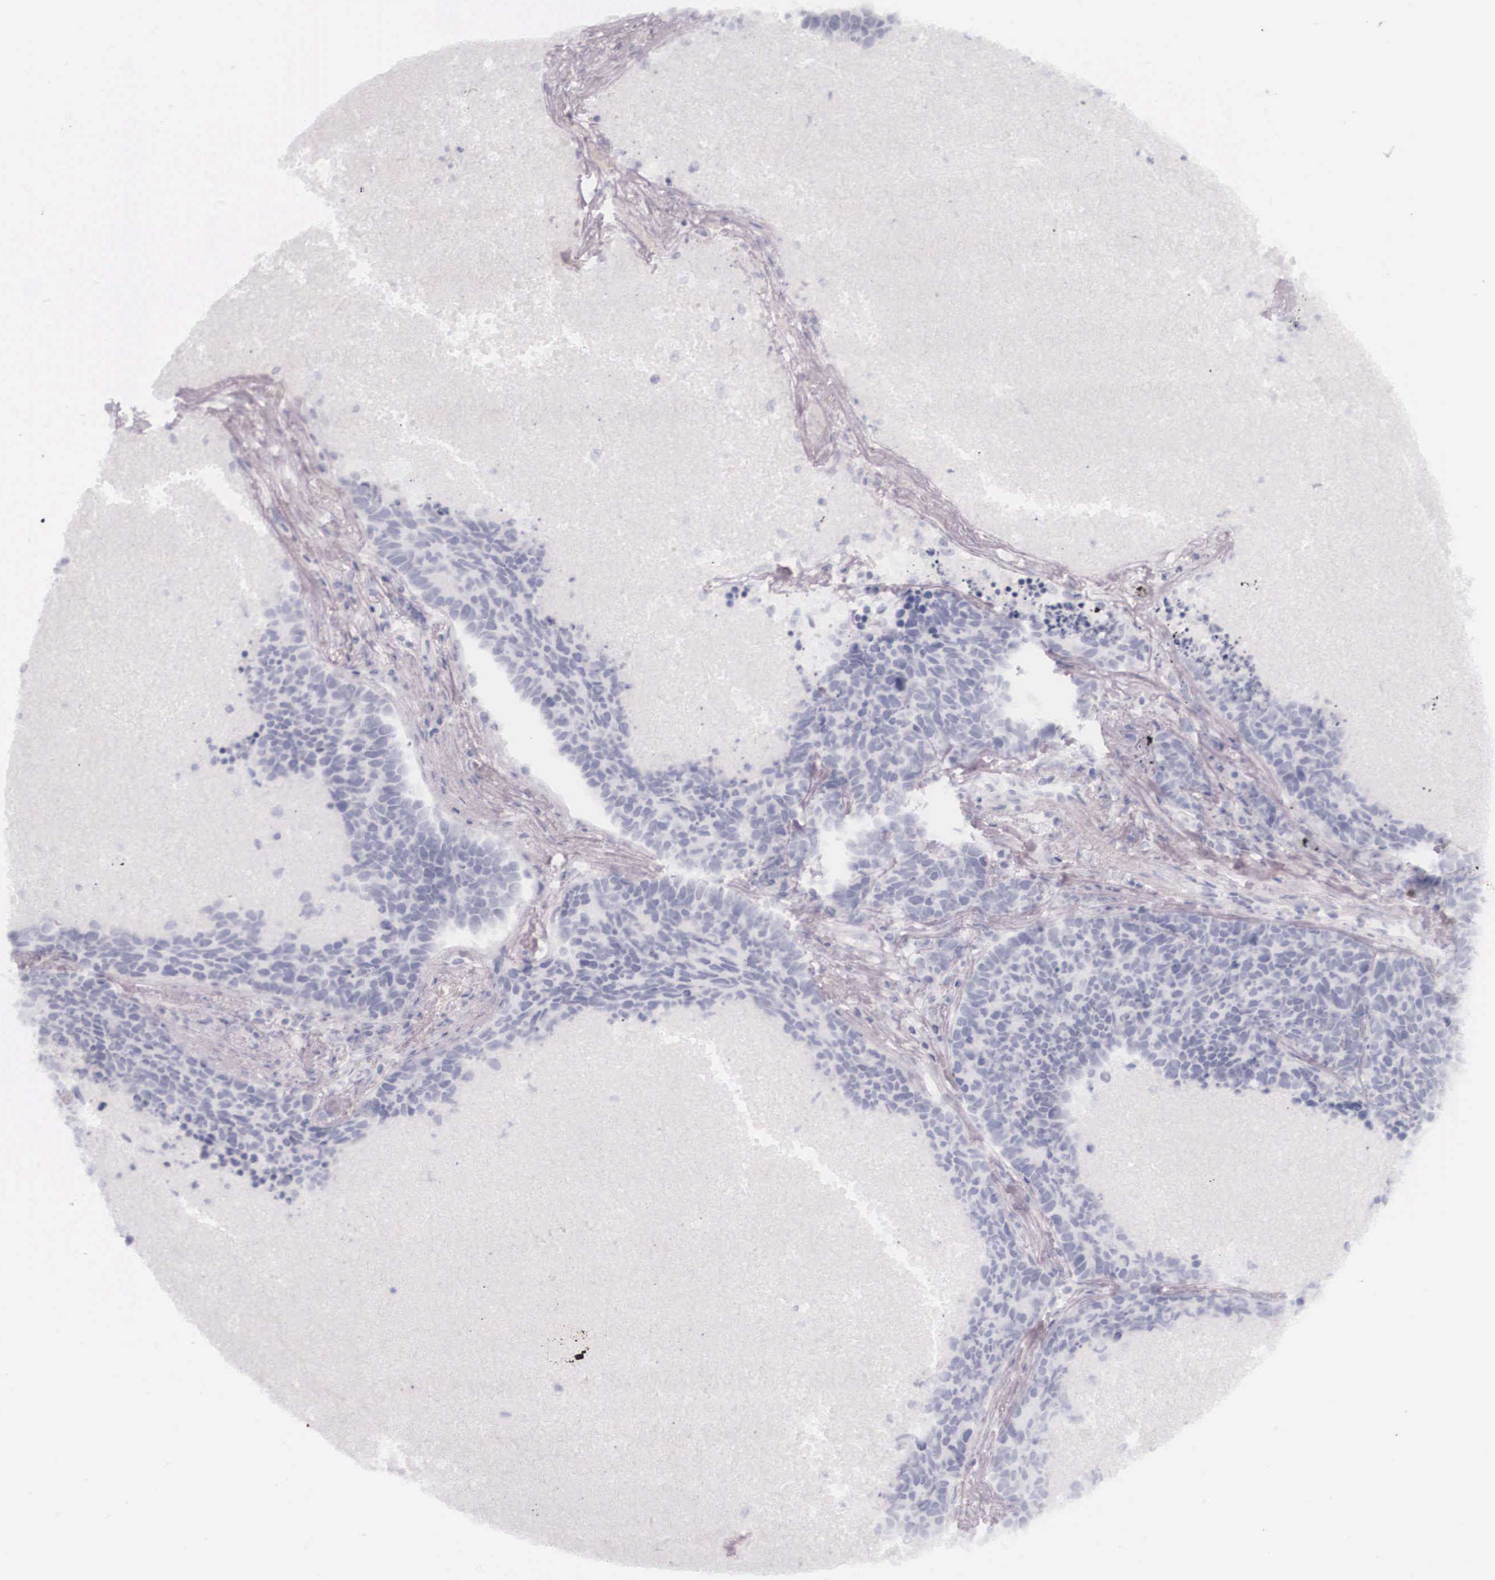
{"staining": {"intensity": "negative", "quantity": "none", "location": "none"}, "tissue": "lung cancer", "cell_type": "Tumor cells", "image_type": "cancer", "snomed": [{"axis": "morphology", "description": "Neoplasm, malignant, NOS"}, {"axis": "topography", "description": "Lung"}], "caption": "Lung neoplasm (malignant) was stained to show a protein in brown. There is no significant expression in tumor cells. (DAB immunohistochemistry (IHC) with hematoxylin counter stain).", "gene": "KRT14", "patient": {"sex": "female", "age": 75}}